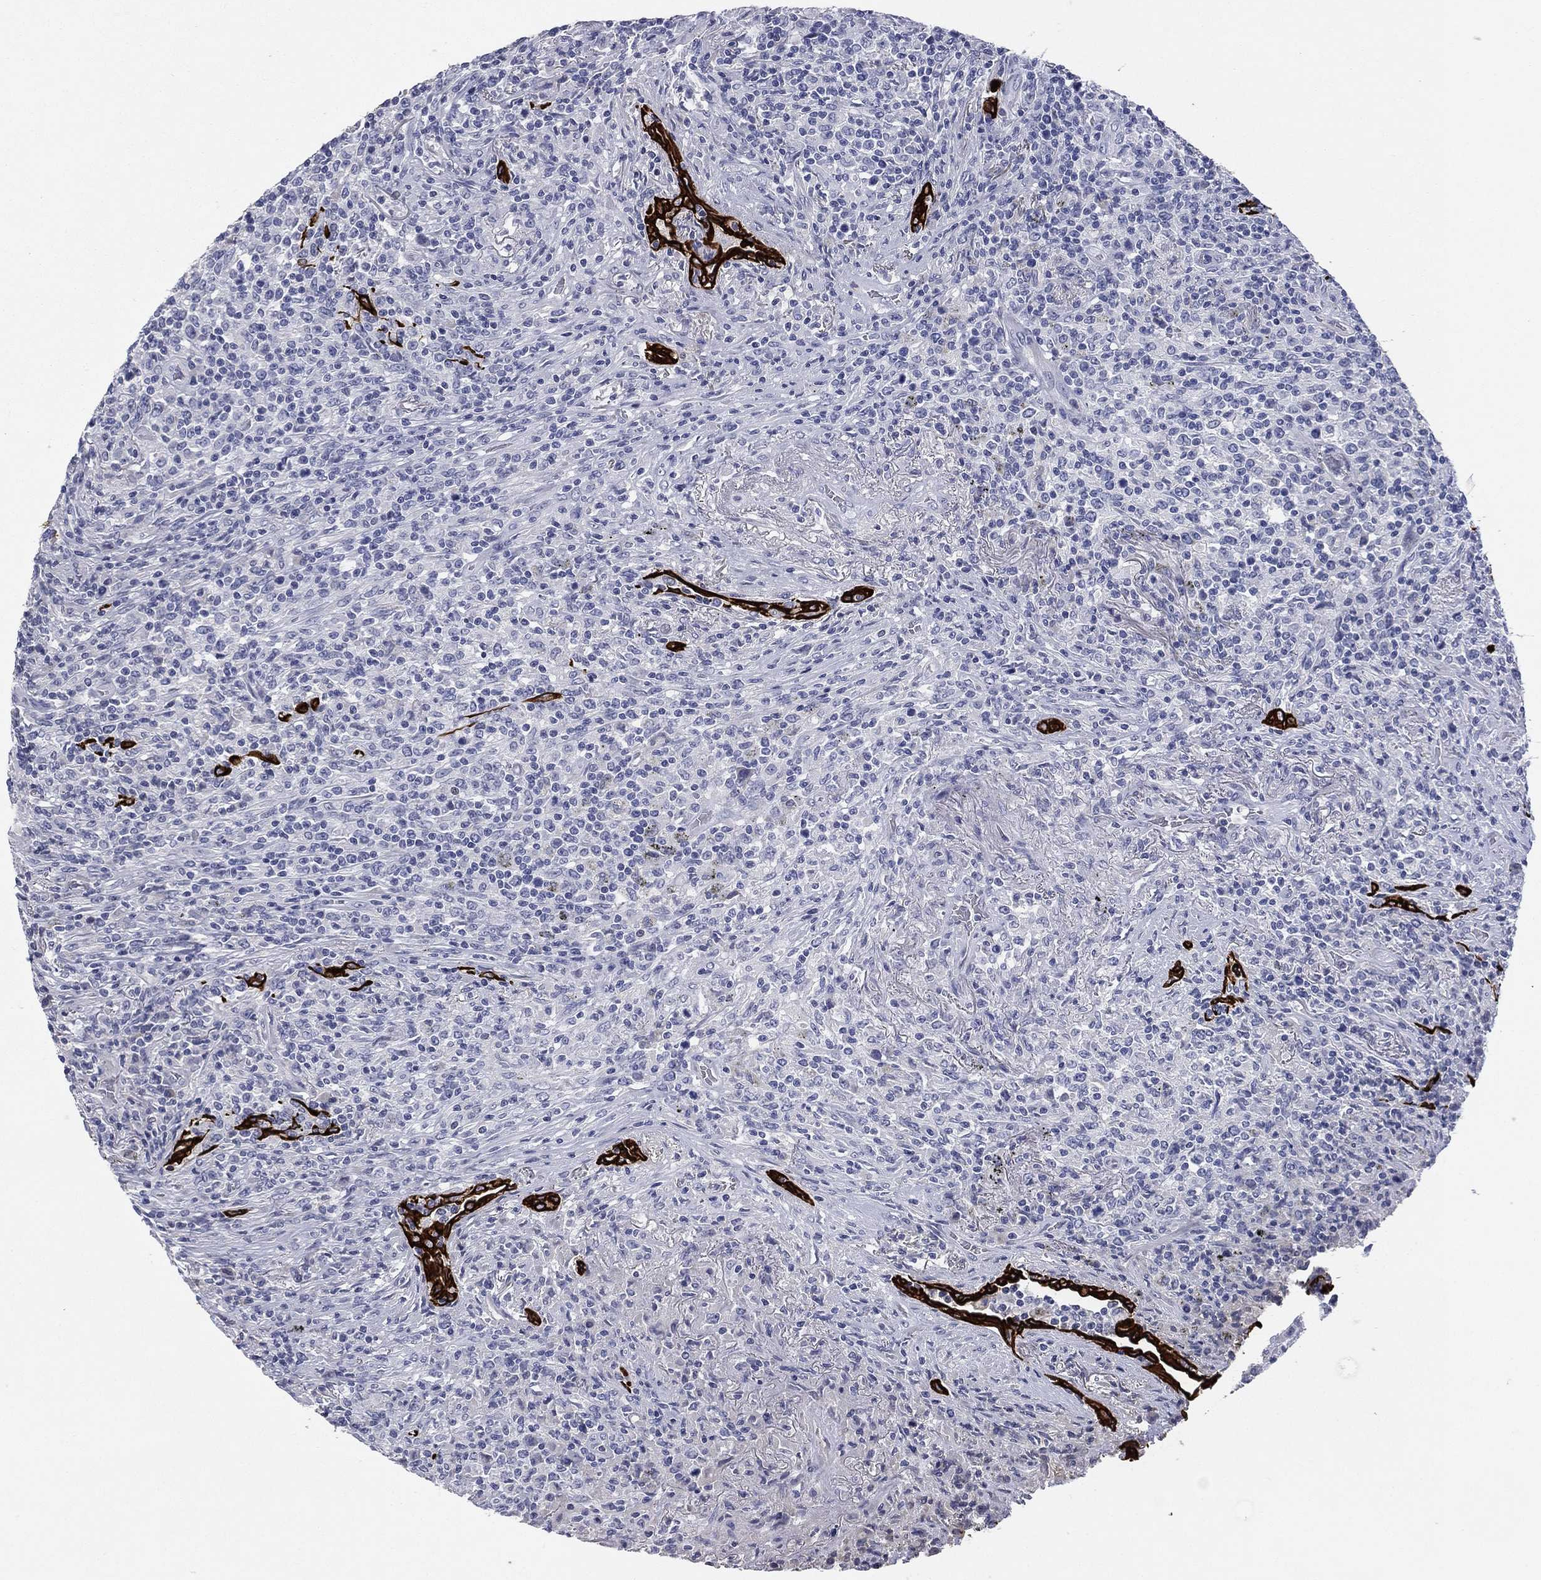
{"staining": {"intensity": "negative", "quantity": "none", "location": "none"}, "tissue": "lymphoma", "cell_type": "Tumor cells", "image_type": "cancer", "snomed": [{"axis": "morphology", "description": "Malignant lymphoma, non-Hodgkin's type, High grade"}, {"axis": "topography", "description": "Lung"}], "caption": "Protein analysis of high-grade malignant lymphoma, non-Hodgkin's type reveals no significant positivity in tumor cells.", "gene": "KRT7", "patient": {"sex": "male", "age": 79}}